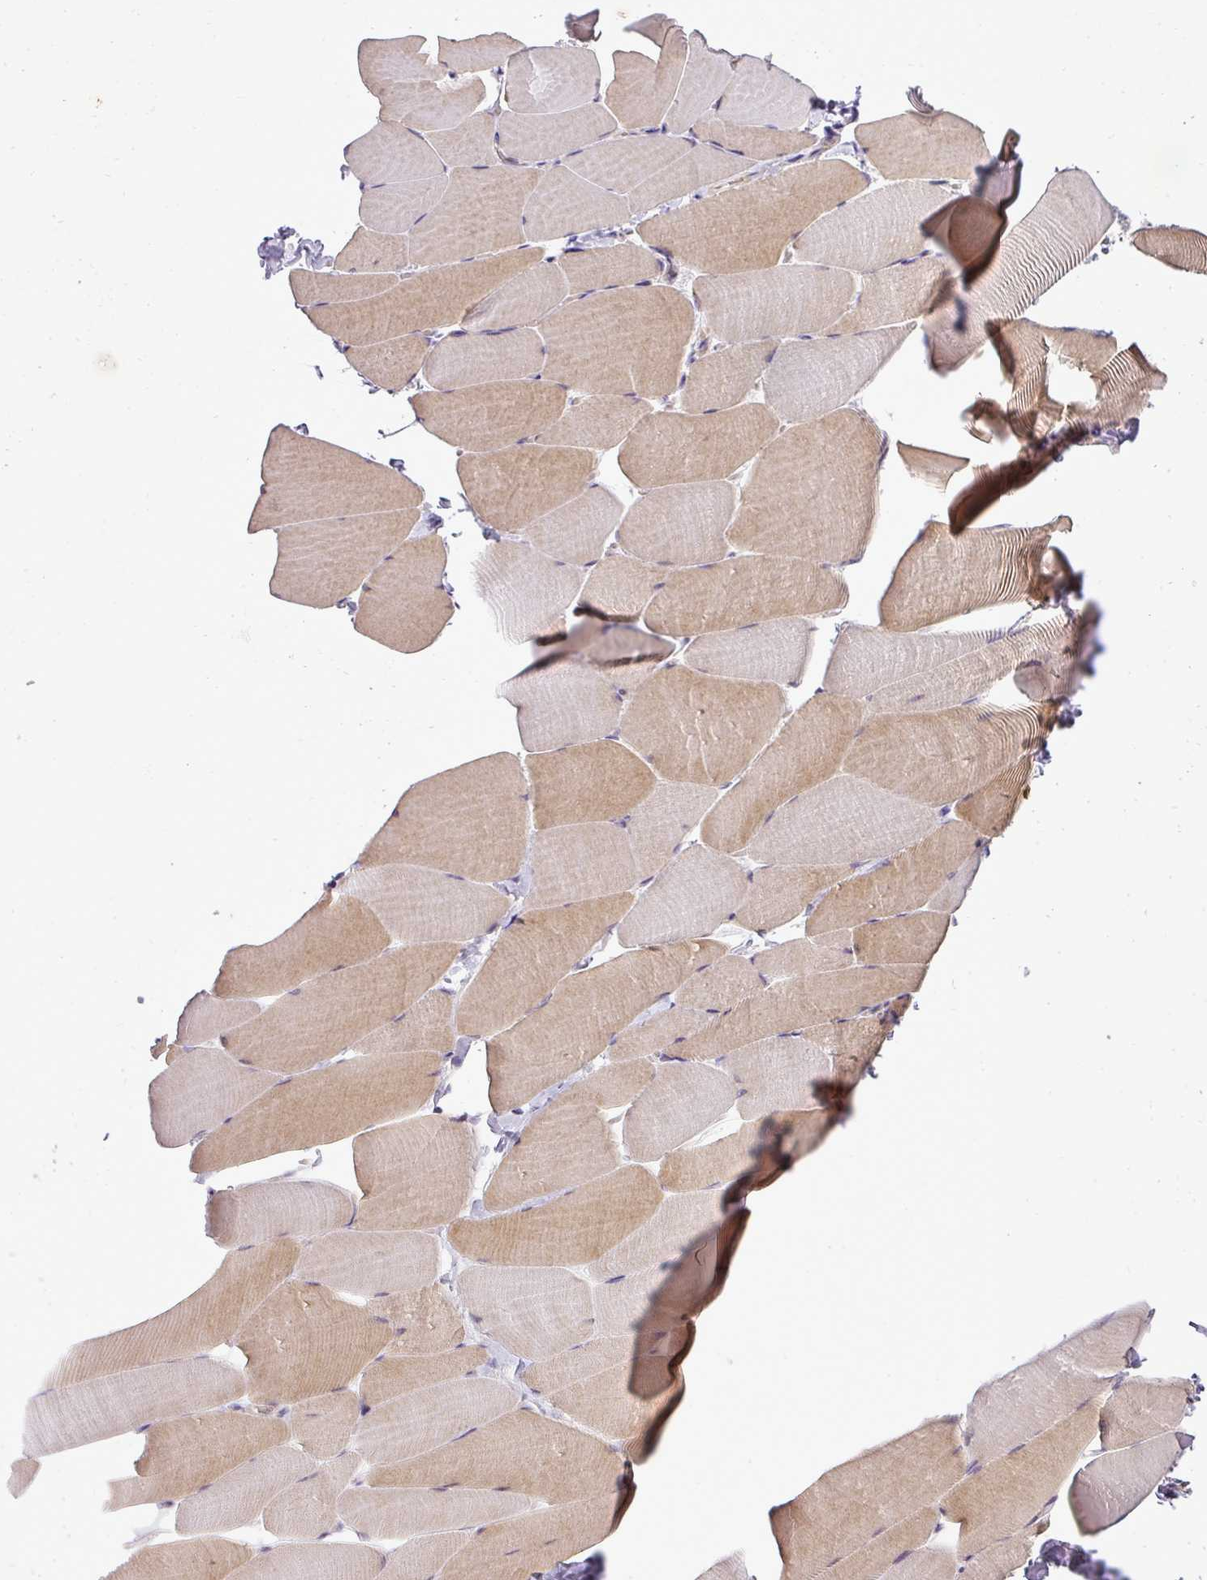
{"staining": {"intensity": "weak", "quantity": "25%-75%", "location": "cytoplasmic/membranous"}, "tissue": "skeletal muscle", "cell_type": "Myocytes", "image_type": "normal", "snomed": [{"axis": "morphology", "description": "Normal tissue, NOS"}, {"axis": "topography", "description": "Skeletal muscle"}], "caption": "Immunohistochemistry histopathology image of unremarkable human skeletal muscle stained for a protein (brown), which demonstrates low levels of weak cytoplasmic/membranous positivity in about 25%-75% of myocytes.", "gene": "ZDHHC1", "patient": {"sex": "male", "age": 25}}